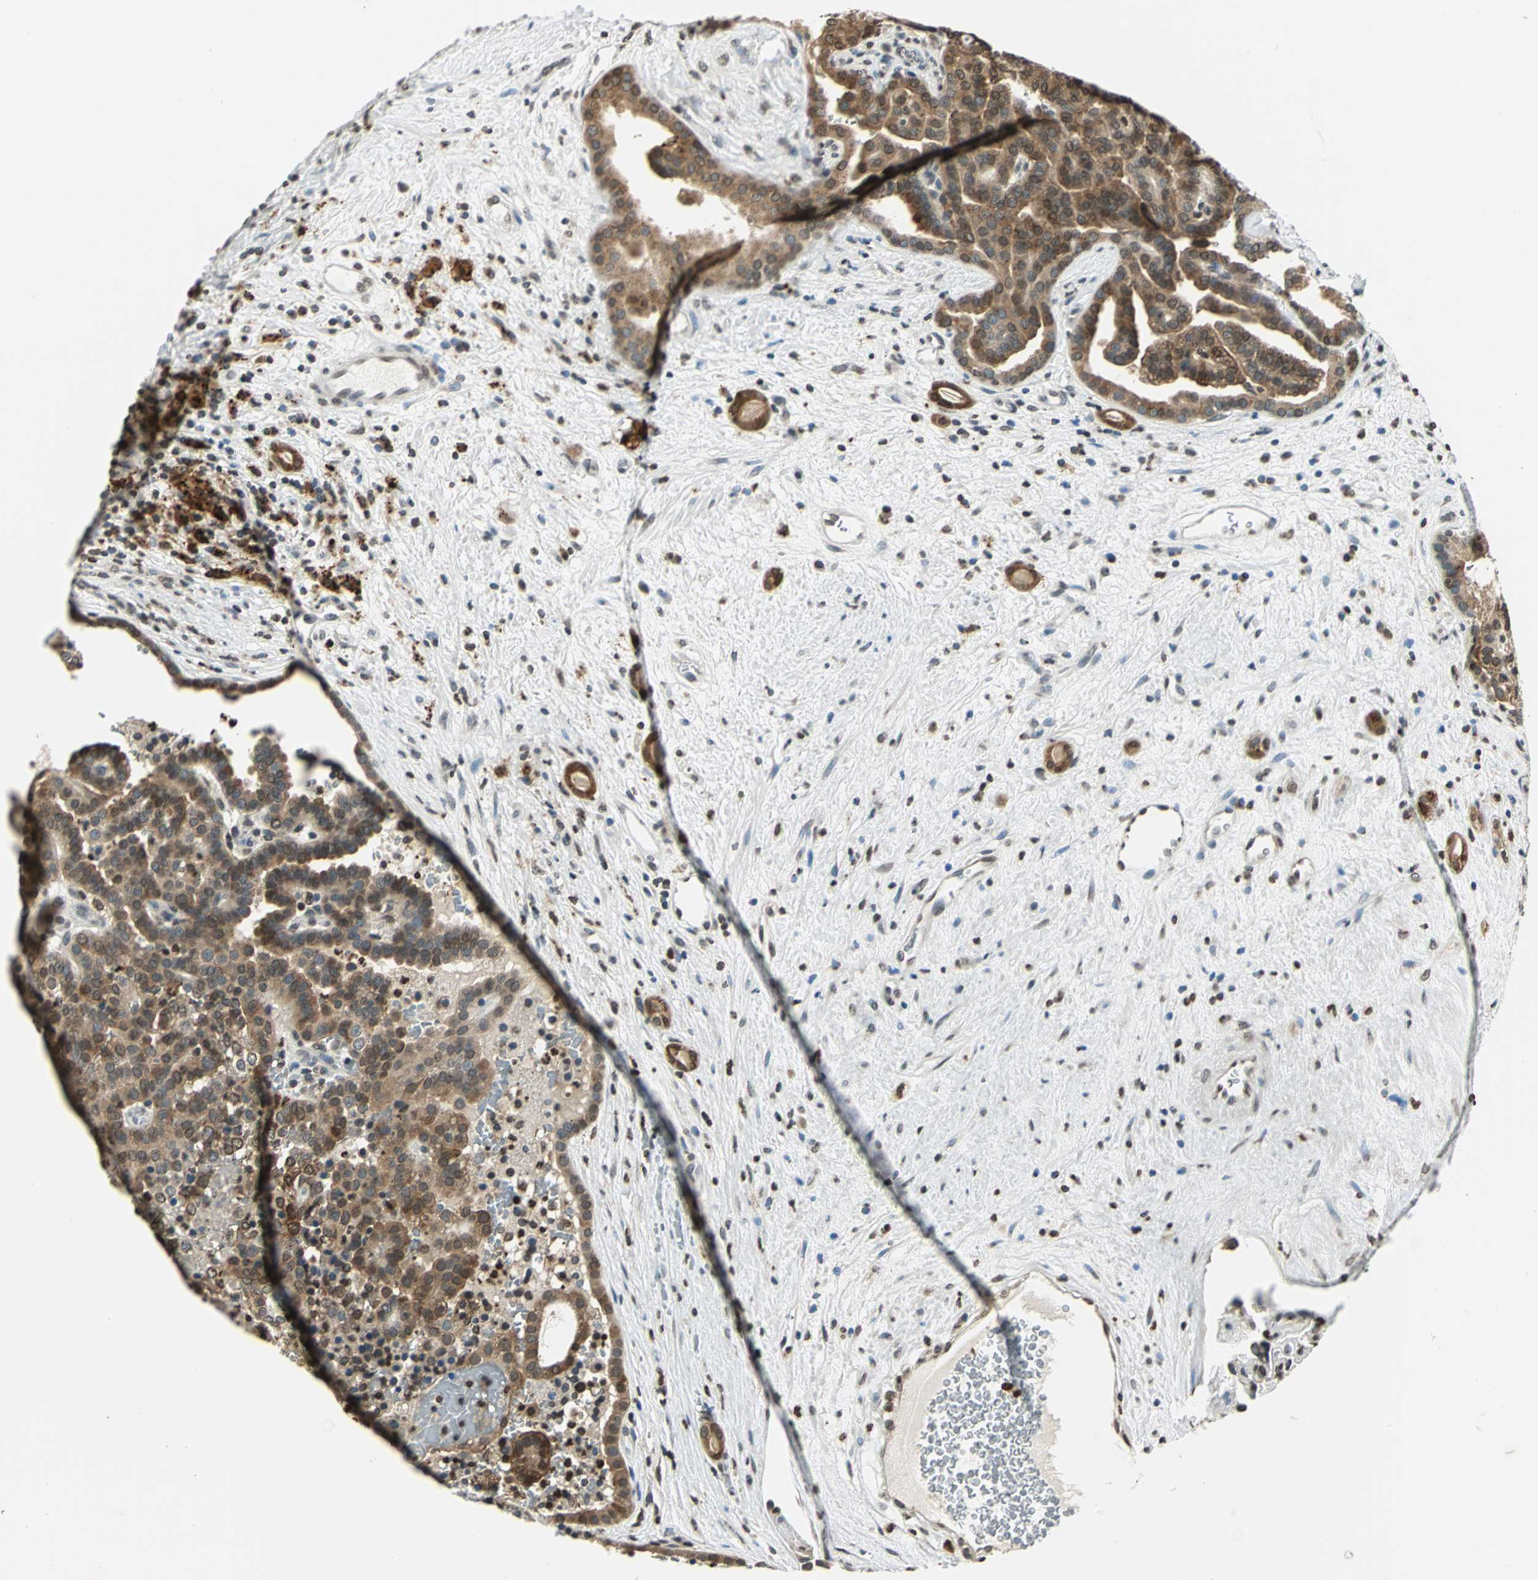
{"staining": {"intensity": "strong", "quantity": ">75%", "location": "cytoplasmic/membranous,nuclear"}, "tissue": "renal cancer", "cell_type": "Tumor cells", "image_type": "cancer", "snomed": [{"axis": "morphology", "description": "Adenocarcinoma, NOS"}, {"axis": "topography", "description": "Kidney"}], "caption": "Protein analysis of renal cancer (adenocarcinoma) tissue exhibits strong cytoplasmic/membranous and nuclear staining in approximately >75% of tumor cells. The protein of interest is stained brown, and the nuclei are stained in blue (DAB (3,3'-diaminobenzidine) IHC with brightfield microscopy, high magnification).", "gene": "LGALS3", "patient": {"sex": "male", "age": 61}}